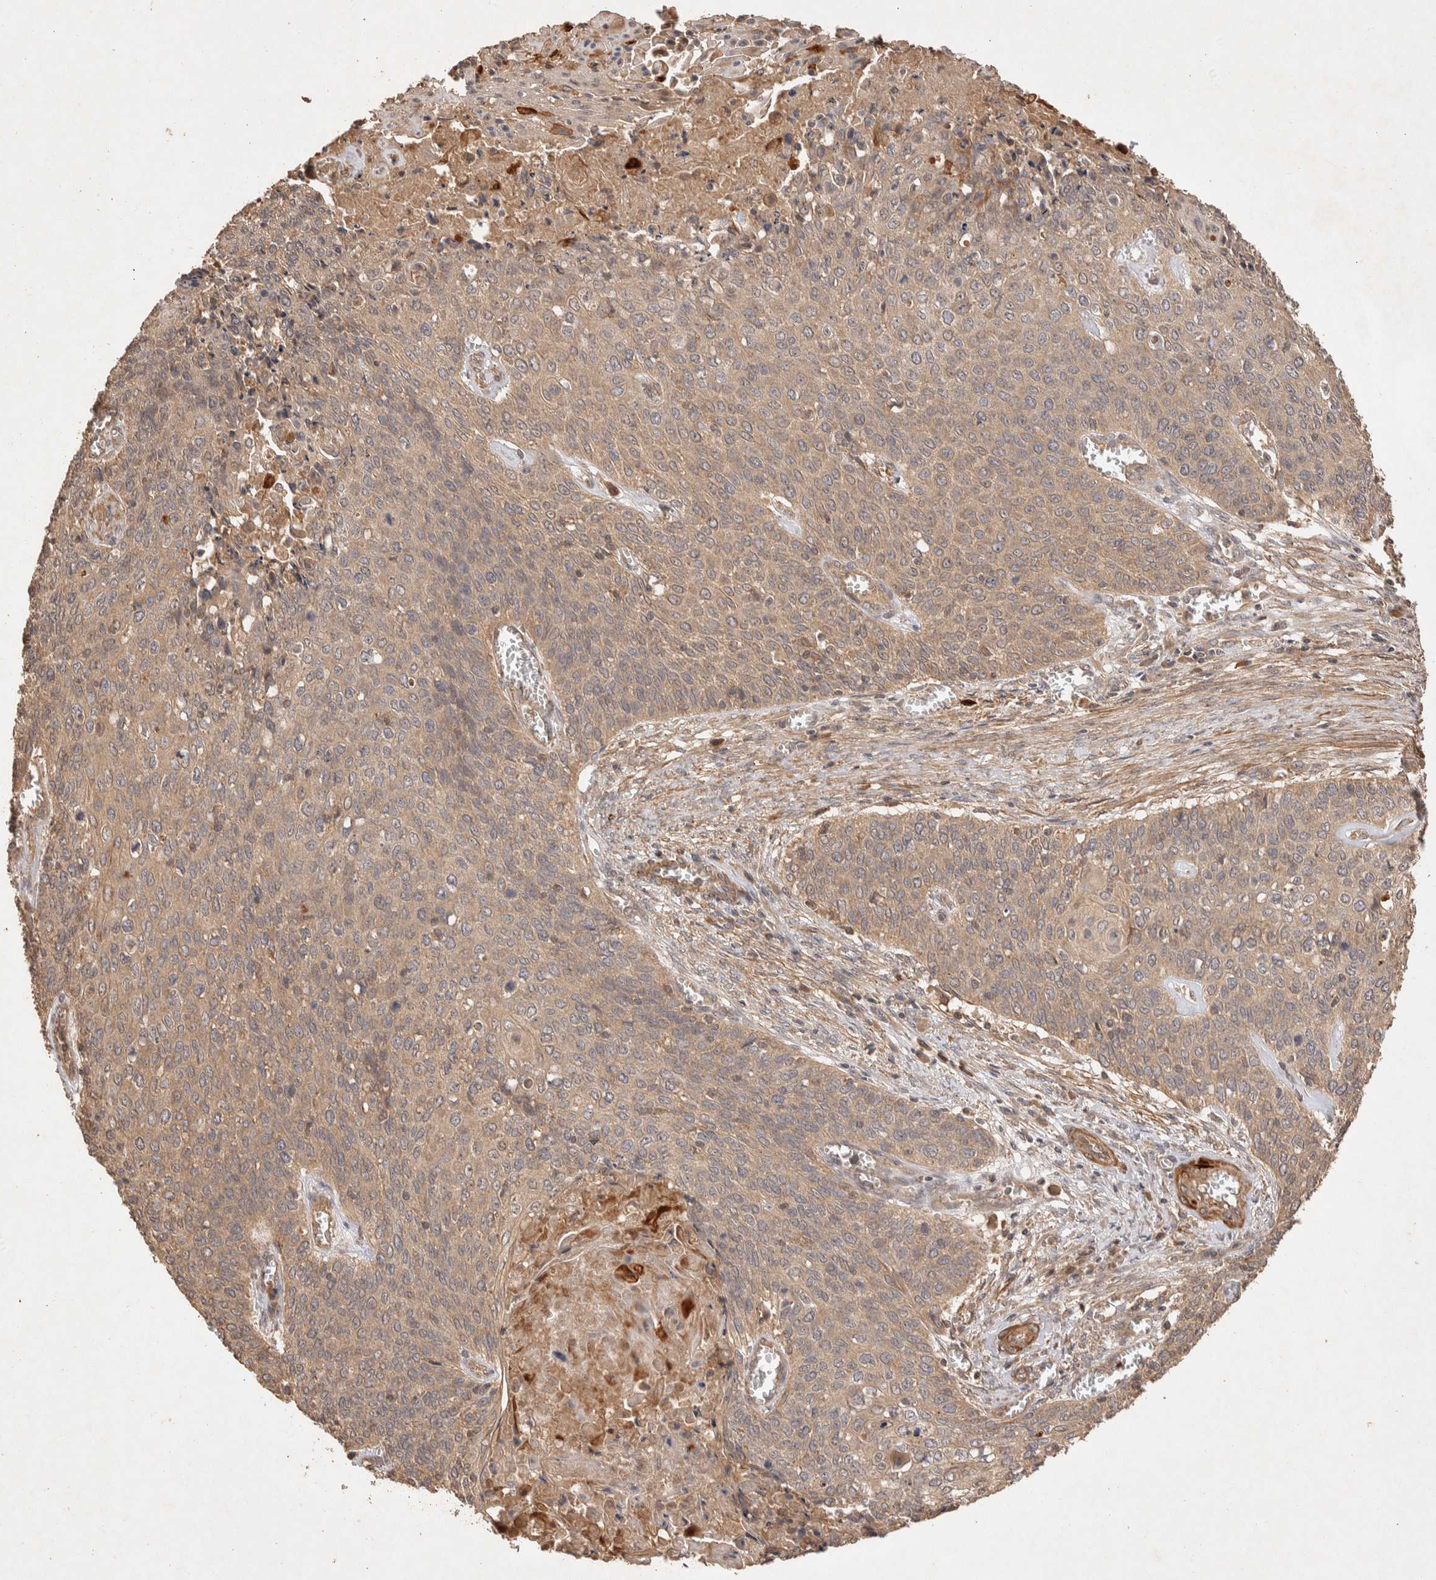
{"staining": {"intensity": "weak", "quantity": ">75%", "location": "cytoplasmic/membranous"}, "tissue": "cervical cancer", "cell_type": "Tumor cells", "image_type": "cancer", "snomed": [{"axis": "morphology", "description": "Squamous cell carcinoma, NOS"}, {"axis": "topography", "description": "Cervix"}], "caption": "Immunohistochemistry staining of cervical cancer (squamous cell carcinoma), which shows low levels of weak cytoplasmic/membranous positivity in about >75% of tumor cells indicating weak cytoplasmic/membranous protein expression. The staining was performed using DAB (brown) for protein detection and nuclei were counterstained in hematoxylin (blue).", "gene": "NSMAF", "patient": {"sex": "female", "age": 39}}